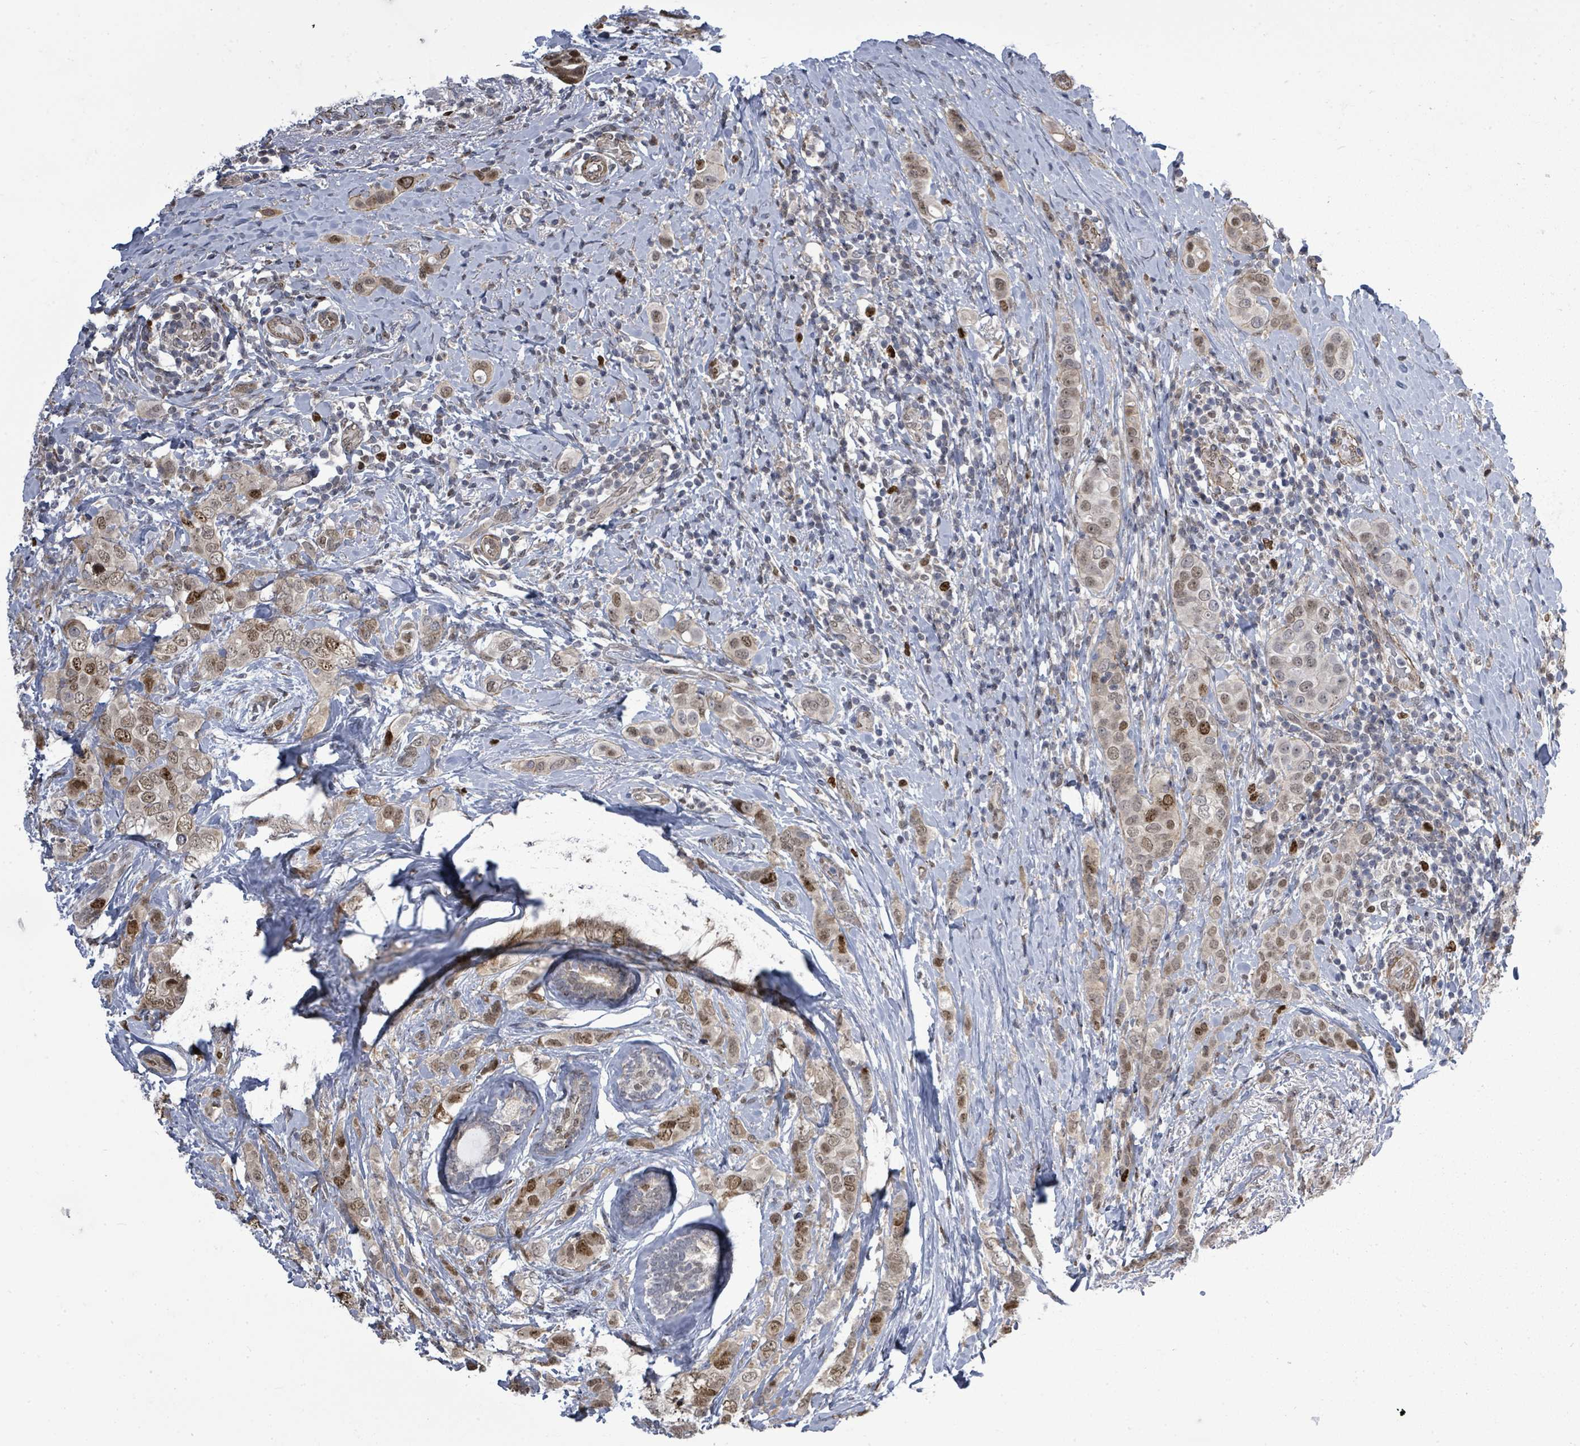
{"staining": {"intensity": "moderate", "quantity": "<25%", "location": "nuclear"}, "tissue": "breast cancer", "cell_type": "Tumor cells", "image_type": "cancer", "snomed": [{"axis": "morphology", "description": "Lobular carcinoma"}, {"axis": "topography", "description": "Breast"}], "caption": "Immunohistochemical staining of breast cancer (lobular carcinoma) exhibits moderate nuclear protein staining in approximately <25% of tumor cells.", "gene": "PAPSS1", "patient": {"sex": "female", "age": 51}}